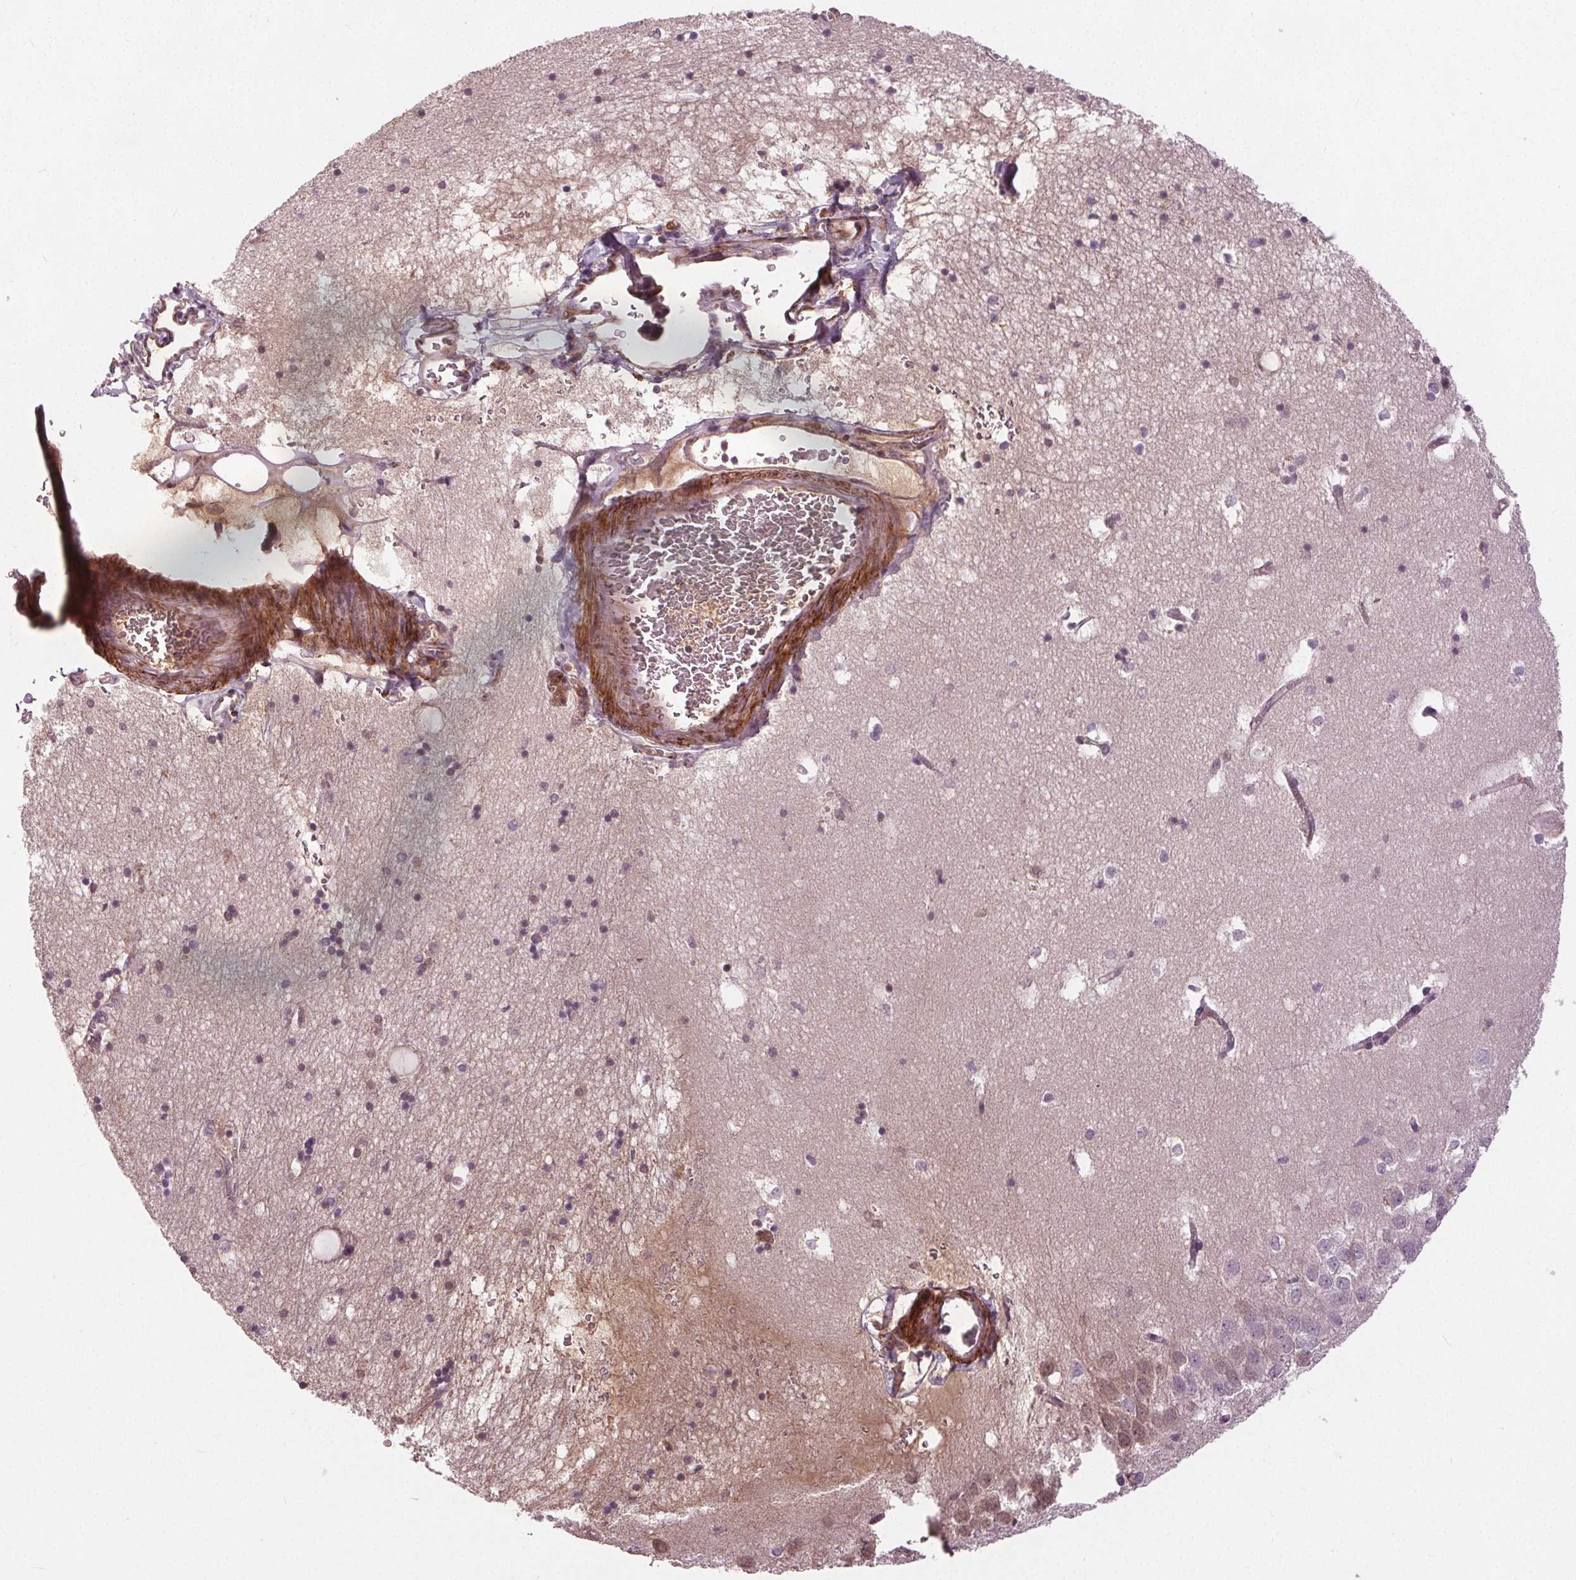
{"staining": {"intensity": "negative", "quantity": "none", "location": "none"}, "tissue": "hippocampus", "cell_type": "Glial cells", "image_type": "normal", "snomed": [{"axis": "morphology", "description": "Normal tissue, NOS"}, {"axis": "topography", "description": "Hippocampus"}], "caption": "The histopathology image shows no significant positivity in glial cells of hippocampus.", "gene": "PDGFD", "patient": {"sex": "male", "age": 58}}